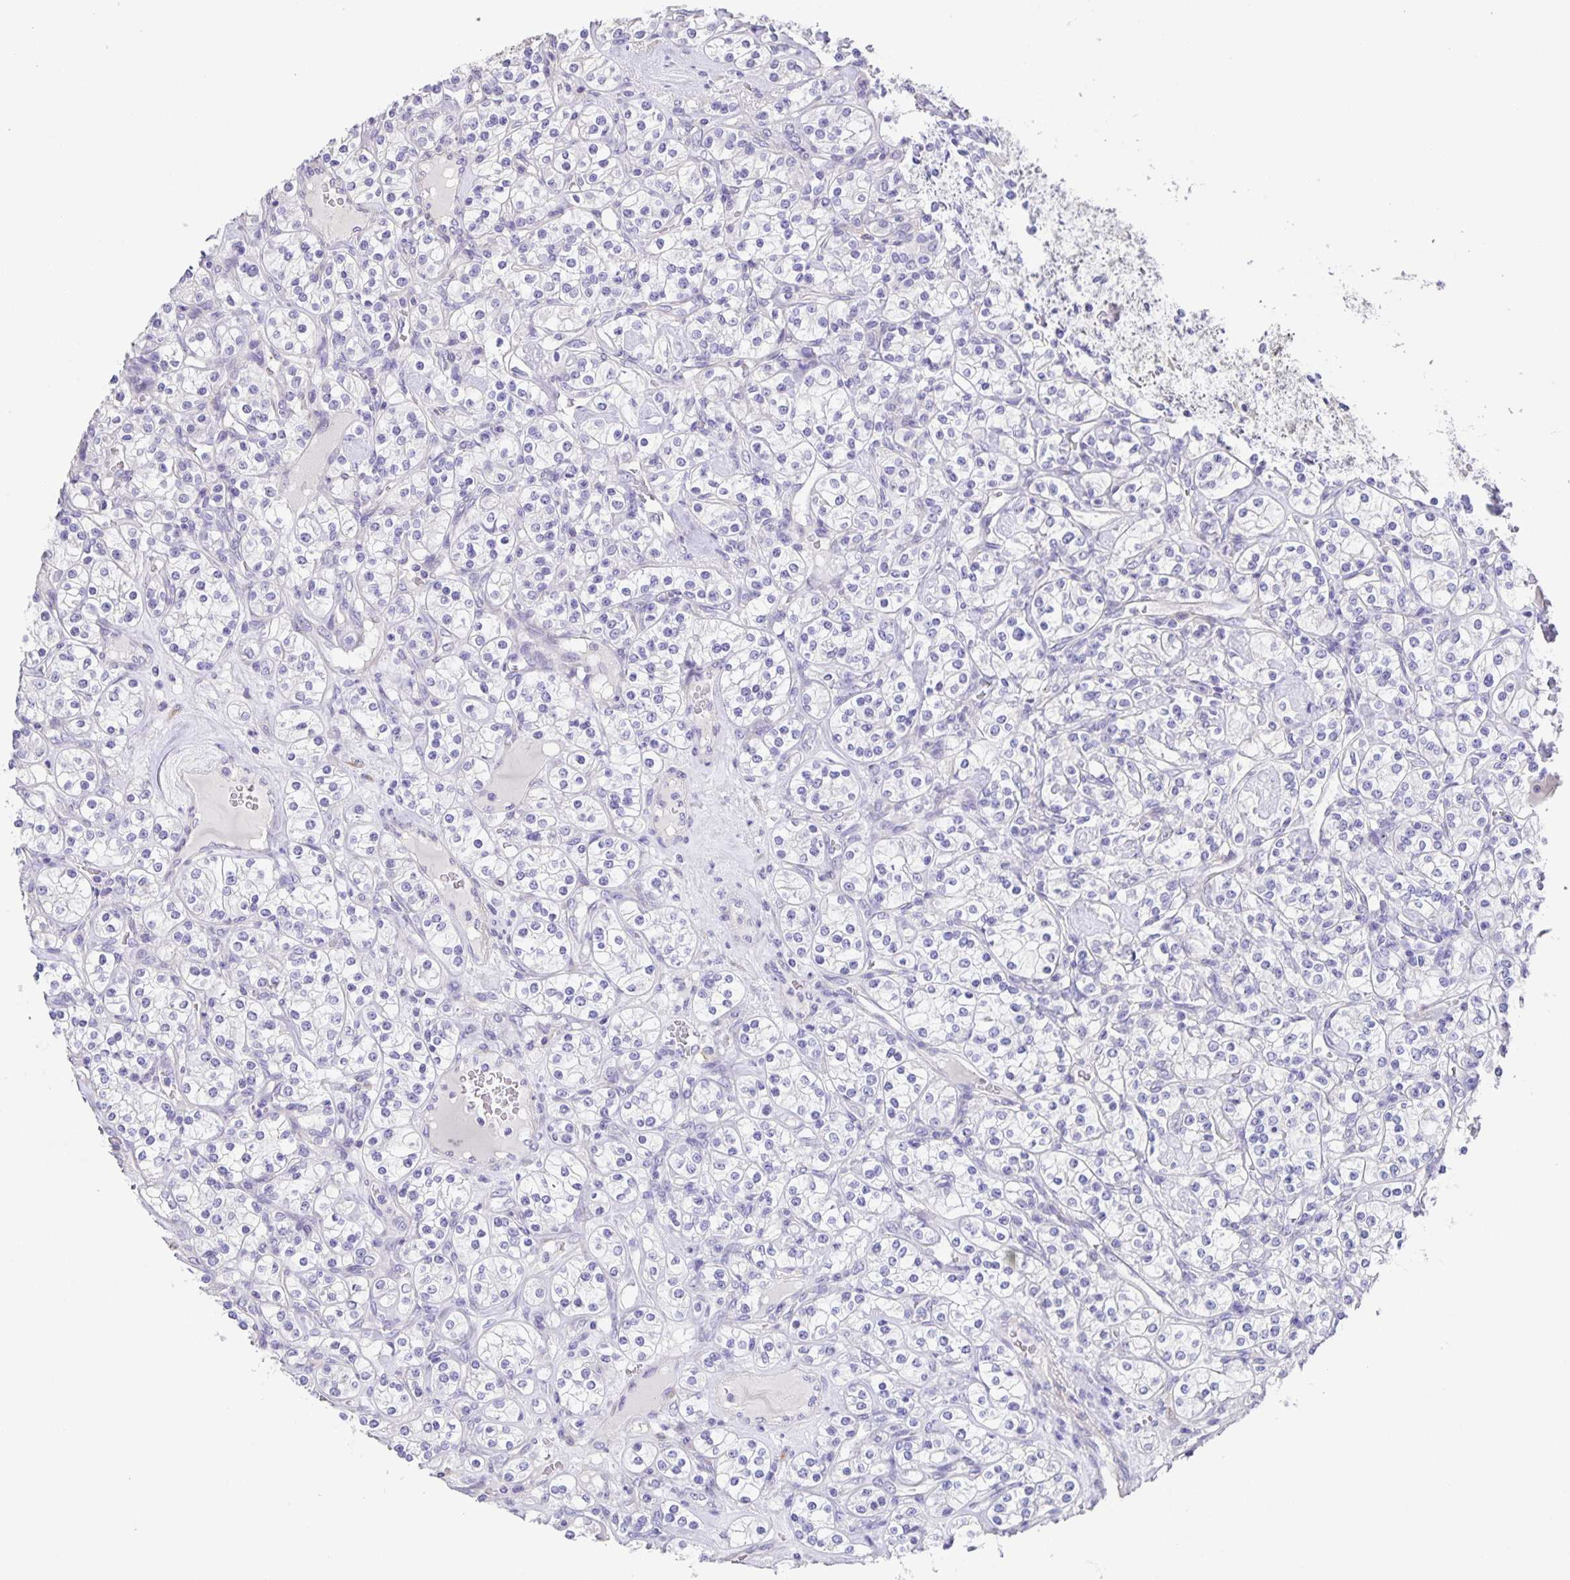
{"staining": {"intensity": "negative", "quantity": "none", "location": "none"}, "tissue": "renal cancer", "cell_type": "Tumor cells", "image_type": "cancer", "snomed": [{"axis": "morphology", "description": "Adenocarcinoma, NOS"}, {"axis": "topography", "description": "Kidney"}], "caption": "Histopathology image shows no protein expression in tumor cells of renal cancer tissue.", "gene": "PRR36", "patient": {"sex": "male", "age": 77}}